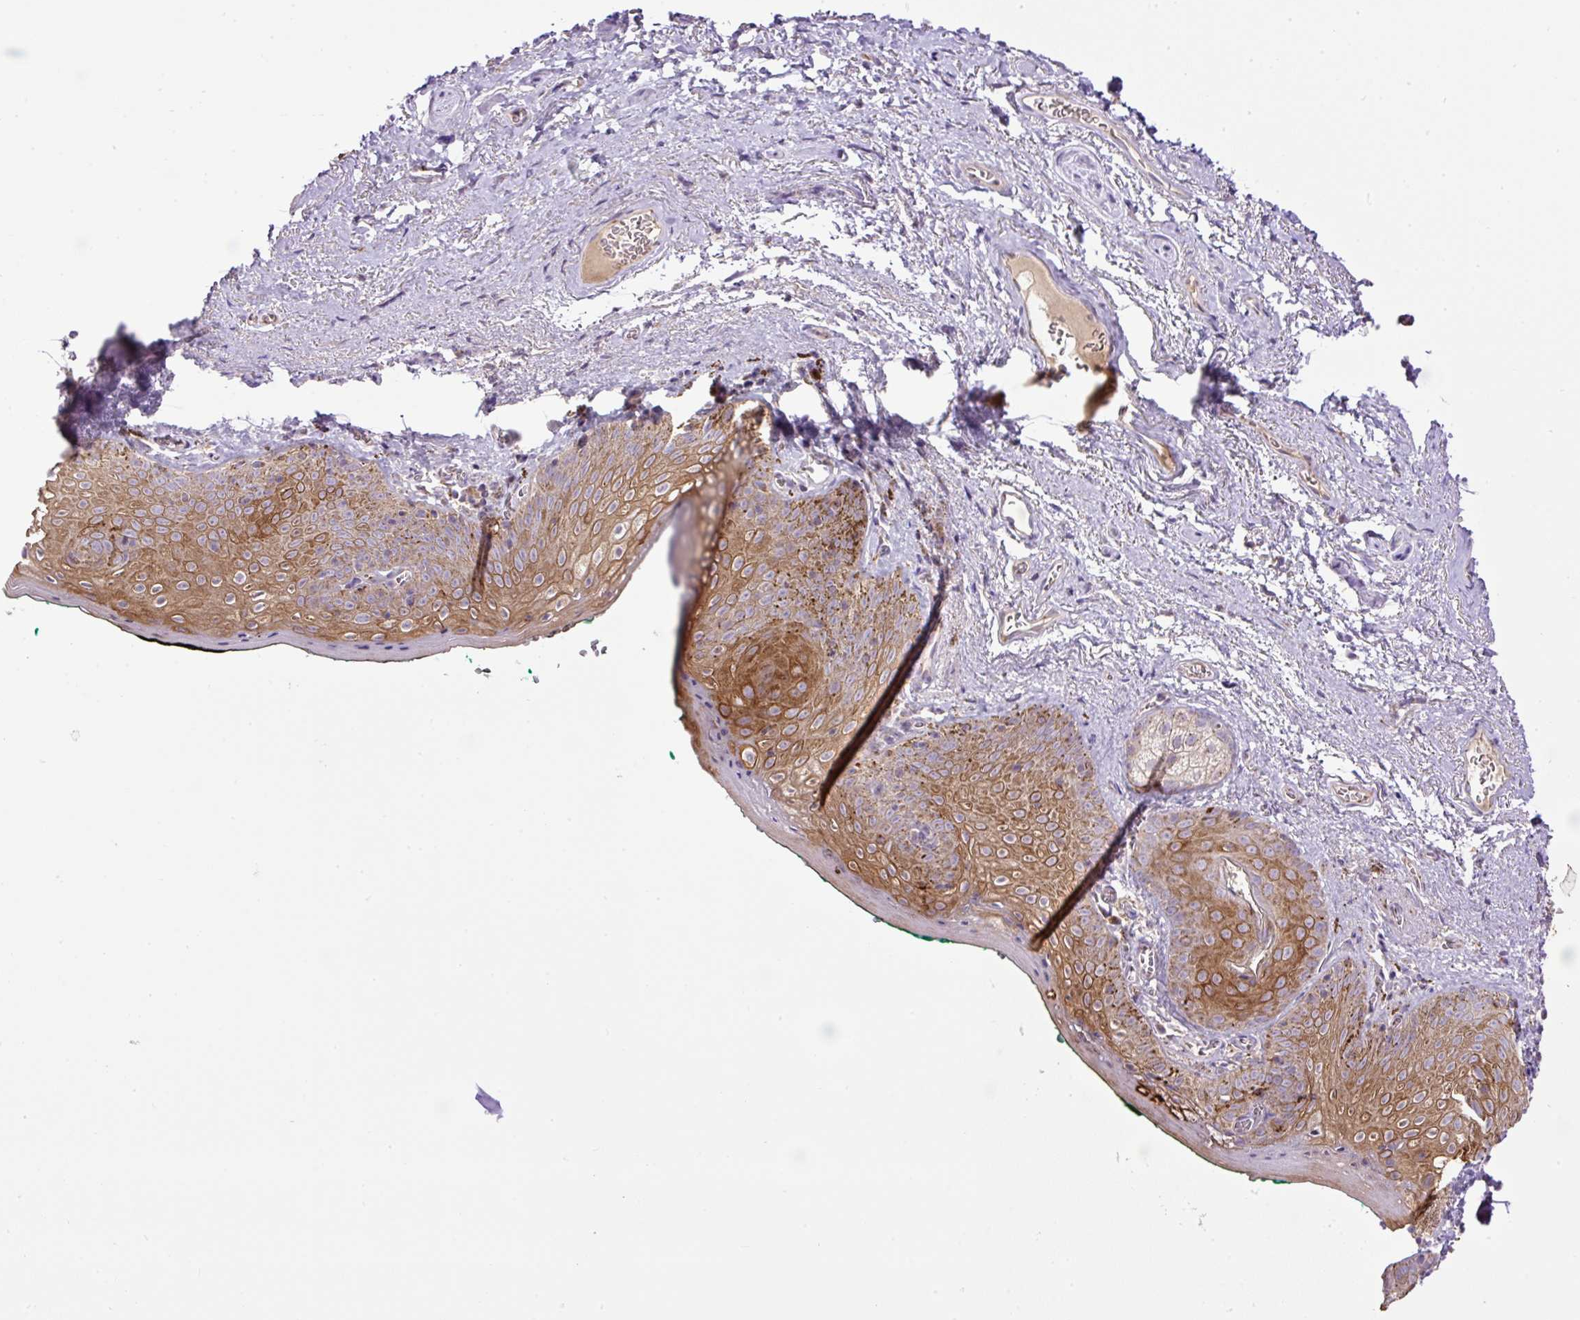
{"staining": {"intensity": "moderate", "quantity": "25%-75%", "location": "cytoplasmic/membranous"}, "tissue": "vagina", "cell_type": "Squamous epithelial cells", "image_type": "normal", "snomed": [{"axis": "morphology", "description": "Normal tissue, NOS"}, {"axis": "topography", "description": "Vulva"}, {"axis": "topography", "description": "Vagina"}, {"axis": "topography", "description": "Peripheral nerve tissue"}], "caption": "Protein expression analysis of unremarkable human vagina reveals moderate cytoplasmic/membranous positivity in about 25%-75% of squamous epithelial cells.", "gene": "ZNF547", "patient": {"sex": "female", "age": 66}}